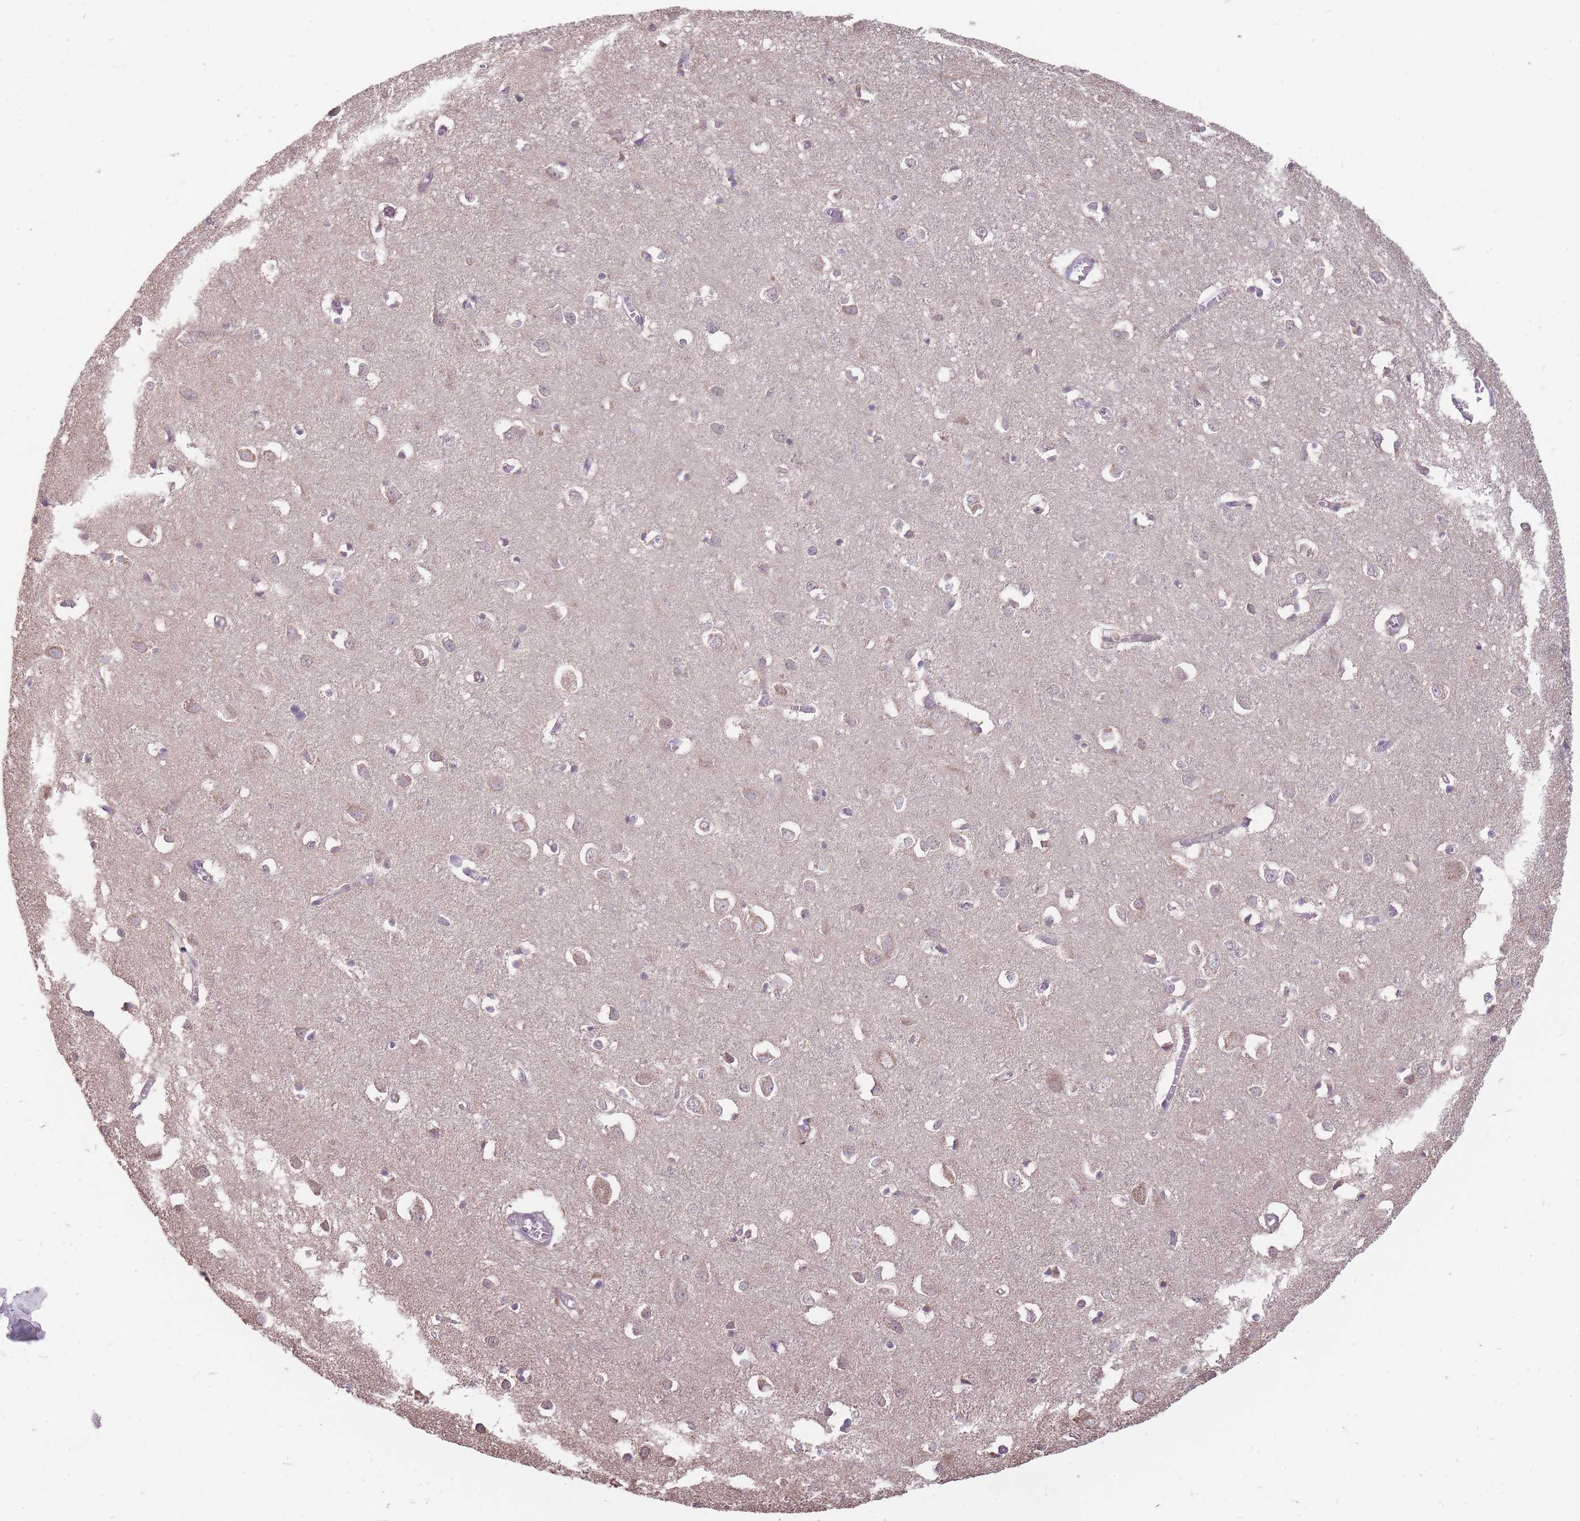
{"staining": {"intensity": "negative", "quantity": "none", "location": "none"}, "tissue": "cerebral cortex", "cell_type": "Endothelial cells", "image_type": "normal", "snomed": [{"axis": "morphology", "description": "Normal tissue, NOS"}, {"axis": "topography", "description": "Cerebral cortex"}], "caption": "Protein analysis of benign cerebral cortex reveals no significant expression in endothelial cells.", "gene": "NELL1", "patient": {"sex": "female", "age": 64}}